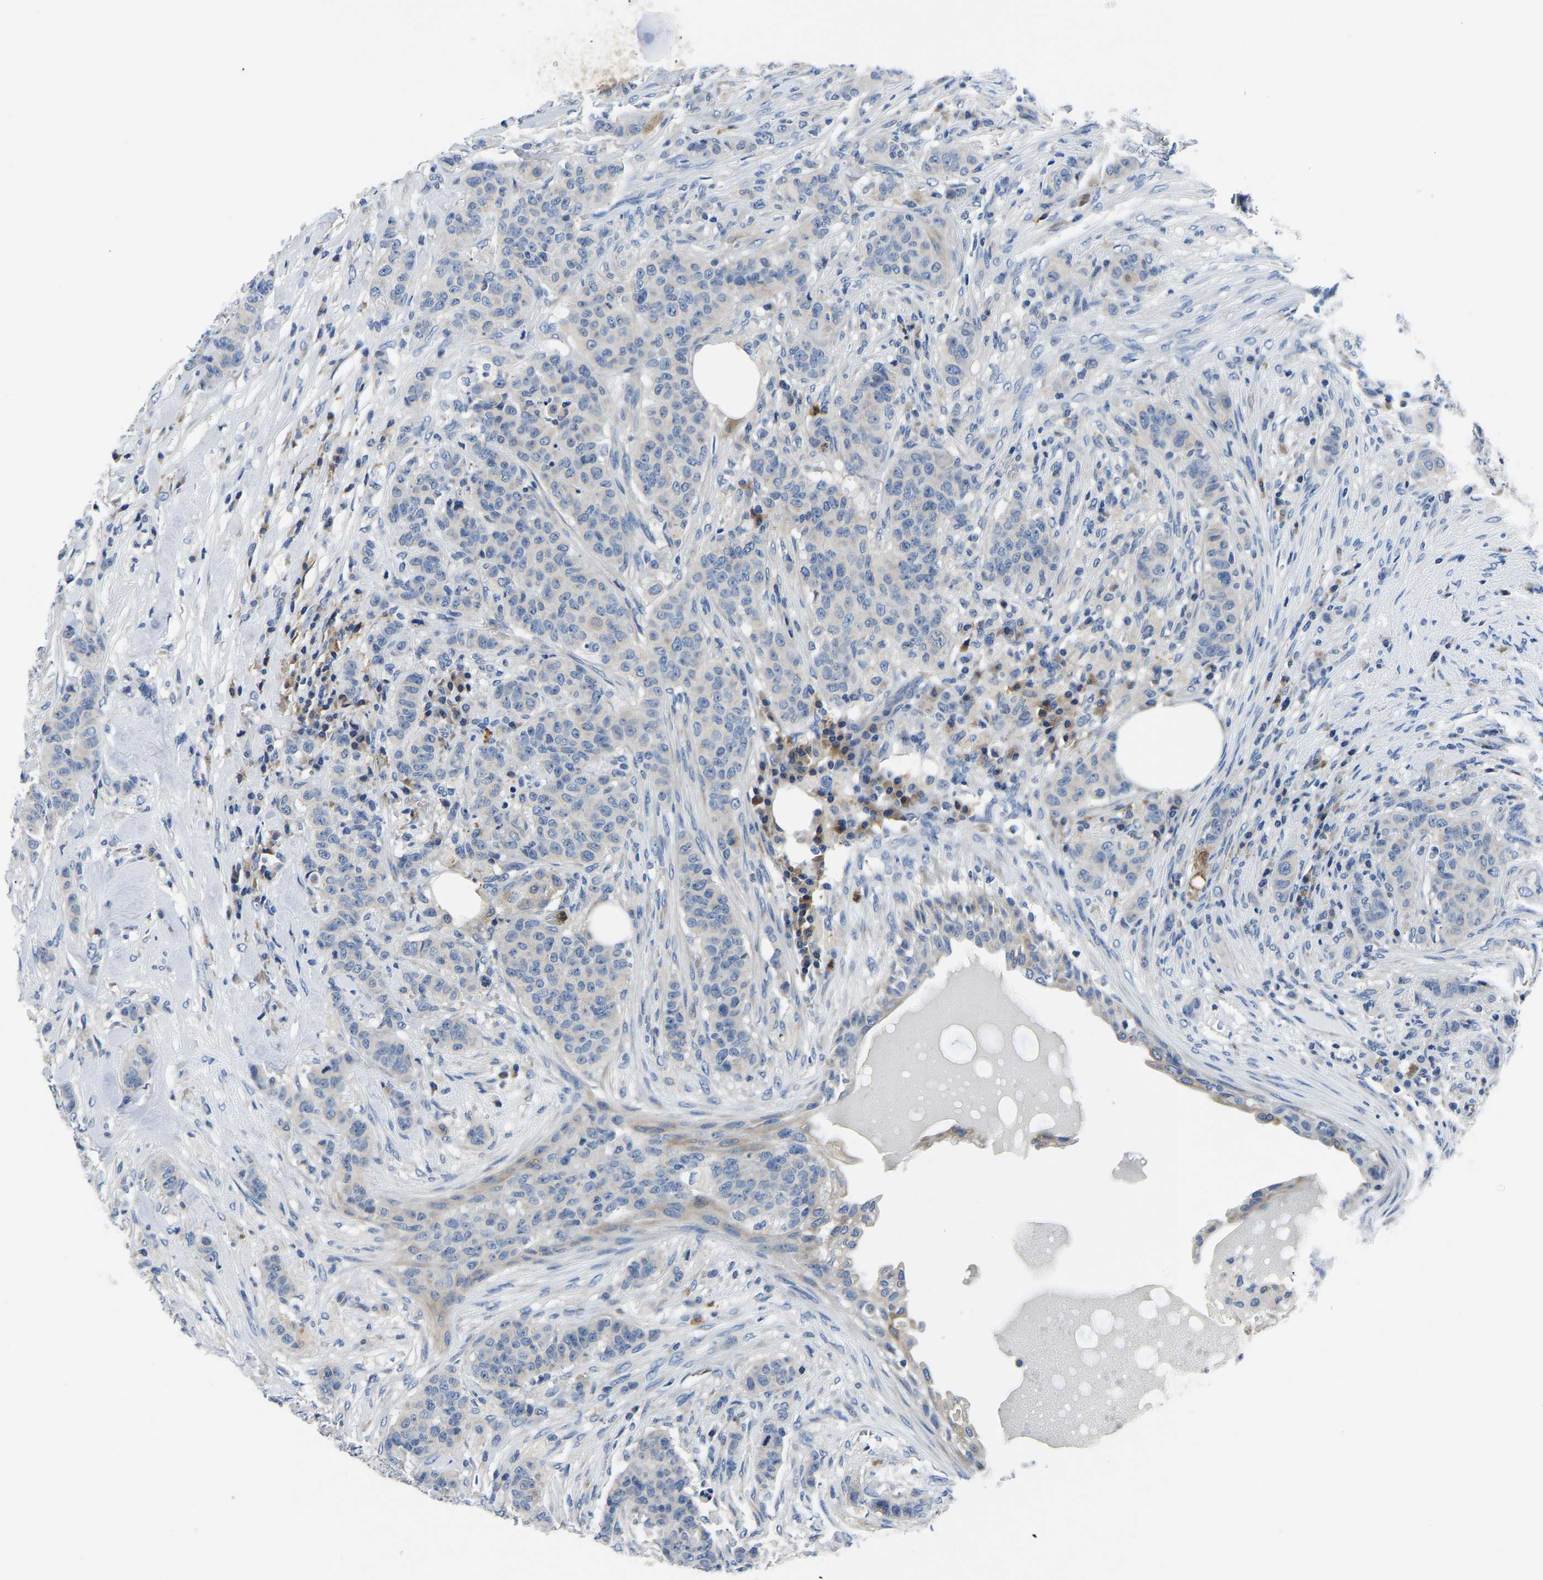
{"staining": {"intensity": "negative", "quantity": "none", "location": "none"}, "tissue": "breast cancer", "cell_type": "Tumor cells", "image_type": "cancer", "snomed": [{"axis": "morphology", "description": "Normal tissue, NOS"}, {"axis": "morphology", "description": "Duct carcinoma"}, {"axis": "topography", "description": "Breast"}], "caption": "IHC photomicrograph of invasive ductal carcinoma (breast) stained for a protein (brown), which shows no expression in tumor cells.", "gene": "TOR1B", "patient": {"sex": "female", "age": 40}}